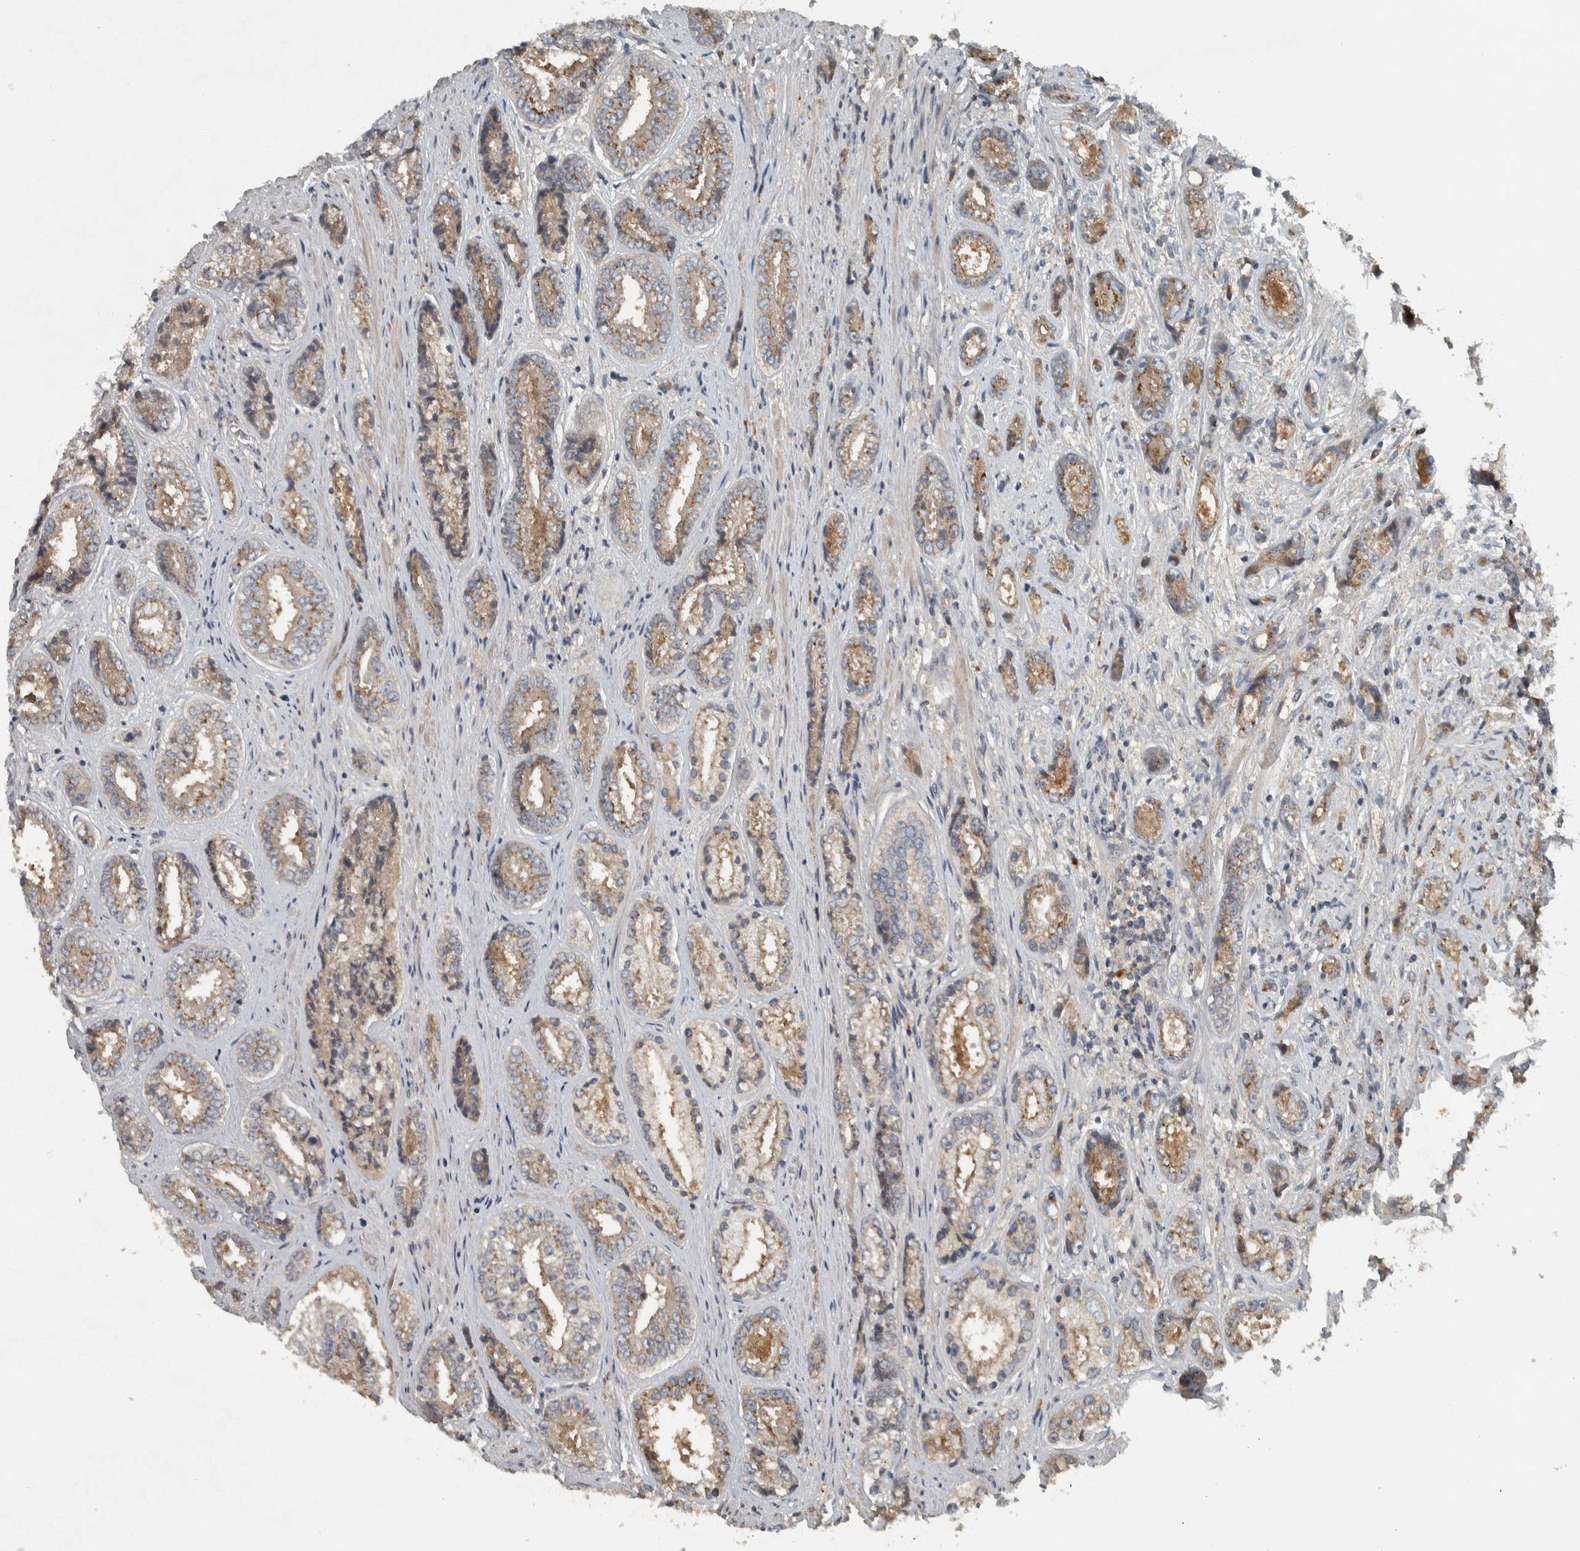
{"staining": {"intensity": "moderate", "quantity": "25%-75%", "location": "cytoplasmic/membranous"}, "tissue": "prostate cancer", "cell_type": "Tumor cells", "image_type": "cancer", "snomed": [{"axis": "morphology", "description": "Adenocarcinoma, High grade"}, {"axis": "topography", "description": "Prostate"}], "caption": "A micrograph of human prostate cancer stained for a protein exhibits moderate cytoplasmic/membranous brown staining in tumor cells.", "gene": "CLCN2", "patient": {"sex": "male", "age": 61}}